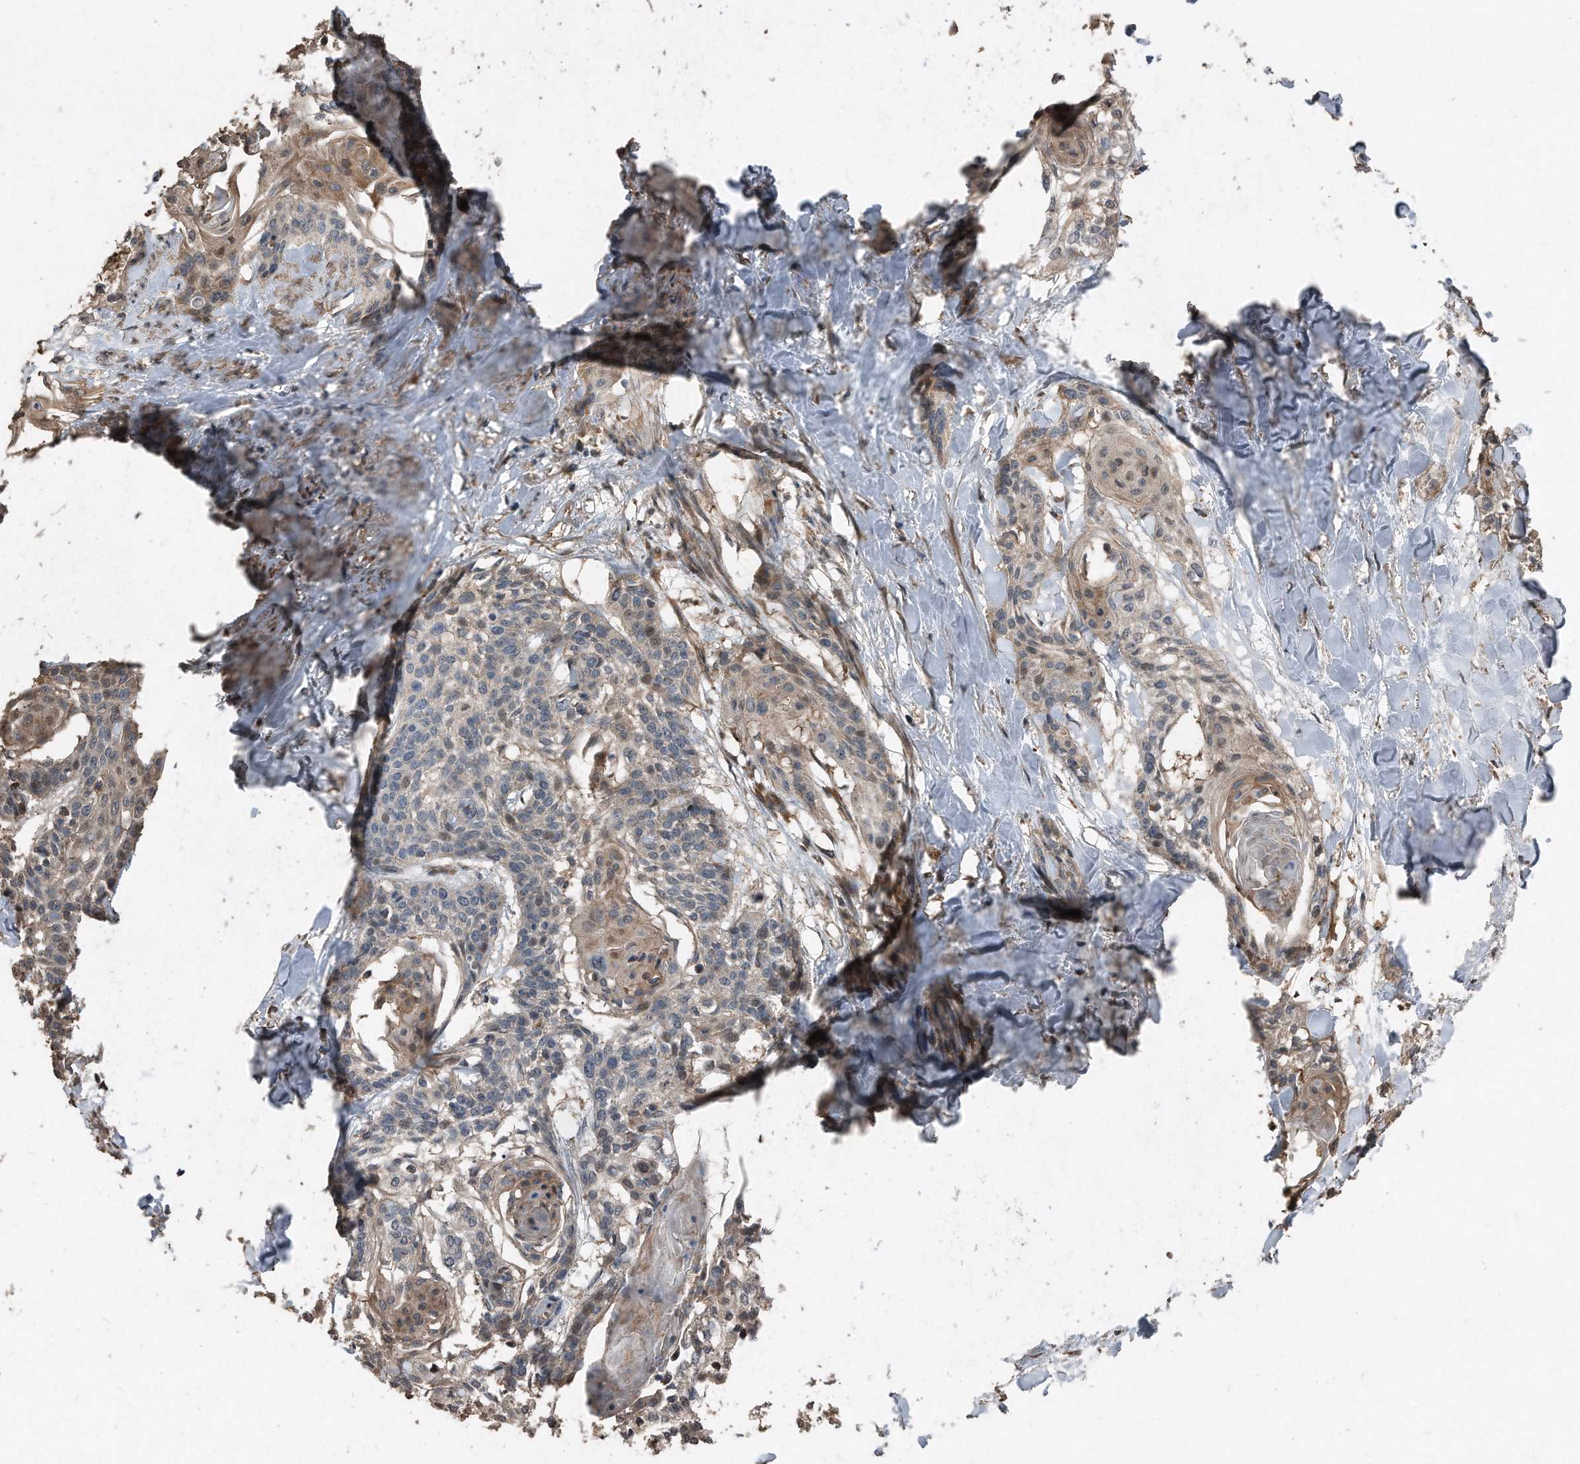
{"staining": {"intensity": "weak", "quantity": "<25%", "location": "cytoplasmic/membranous,nuclear"}, "tissue": "cervical cancer", "cell_type": "Tumor cells", "image_type": "cancer", "snomed": [{"axis": "morphology", "description": "Squamous cell carcinoma, NOS"}, {"axis": "topography", "description": "Cervix"}], "caption": "High power microscopy histopathology image of an immunohistochemistry (IHC) histopathology image of cervical squamous cell carcinoma, revealing no significant expression in tumor cells.", "gene": "ANKRD10", "patient": {"sex": "female", "age": 57}}